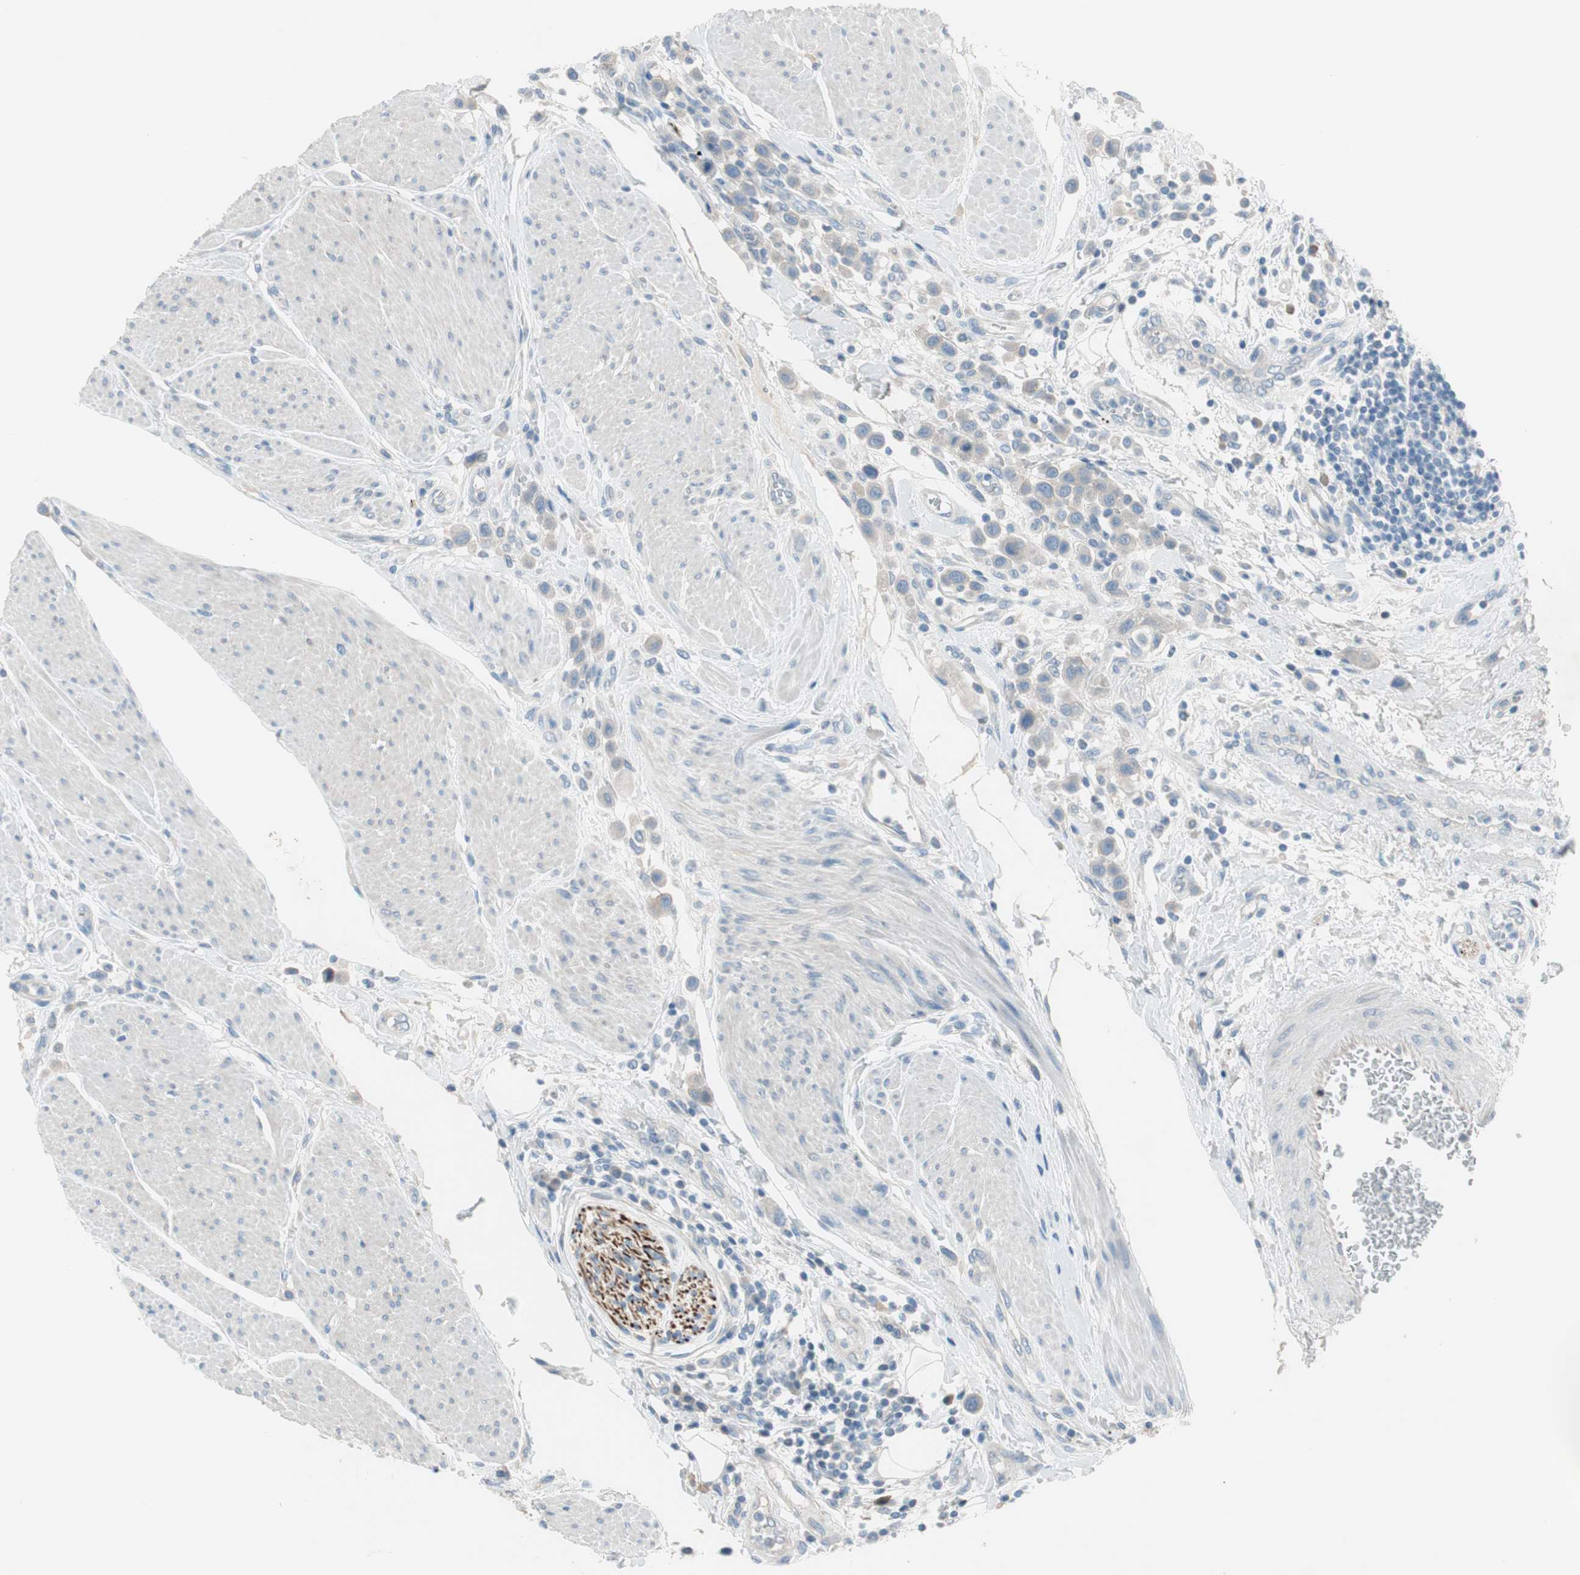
{"staining": {"intensity": "negative", "quantity": "none", "location": "none"}, "tissue": "urothelial cancer", "cell_type": "Tumor cells", "image_type": "cancer", "snomed": [{"axis": "morphology", "description": "Urothelial carcinoma, High grade"}, {"axis": "topography", "description": "Urinary bladder"}], "caption": "Tumor cells are negative for protein expression in human urothelial carcinoma (high-grade).", "gene": "PRRG4", "patient": {"sex": "male", "age": 50}}